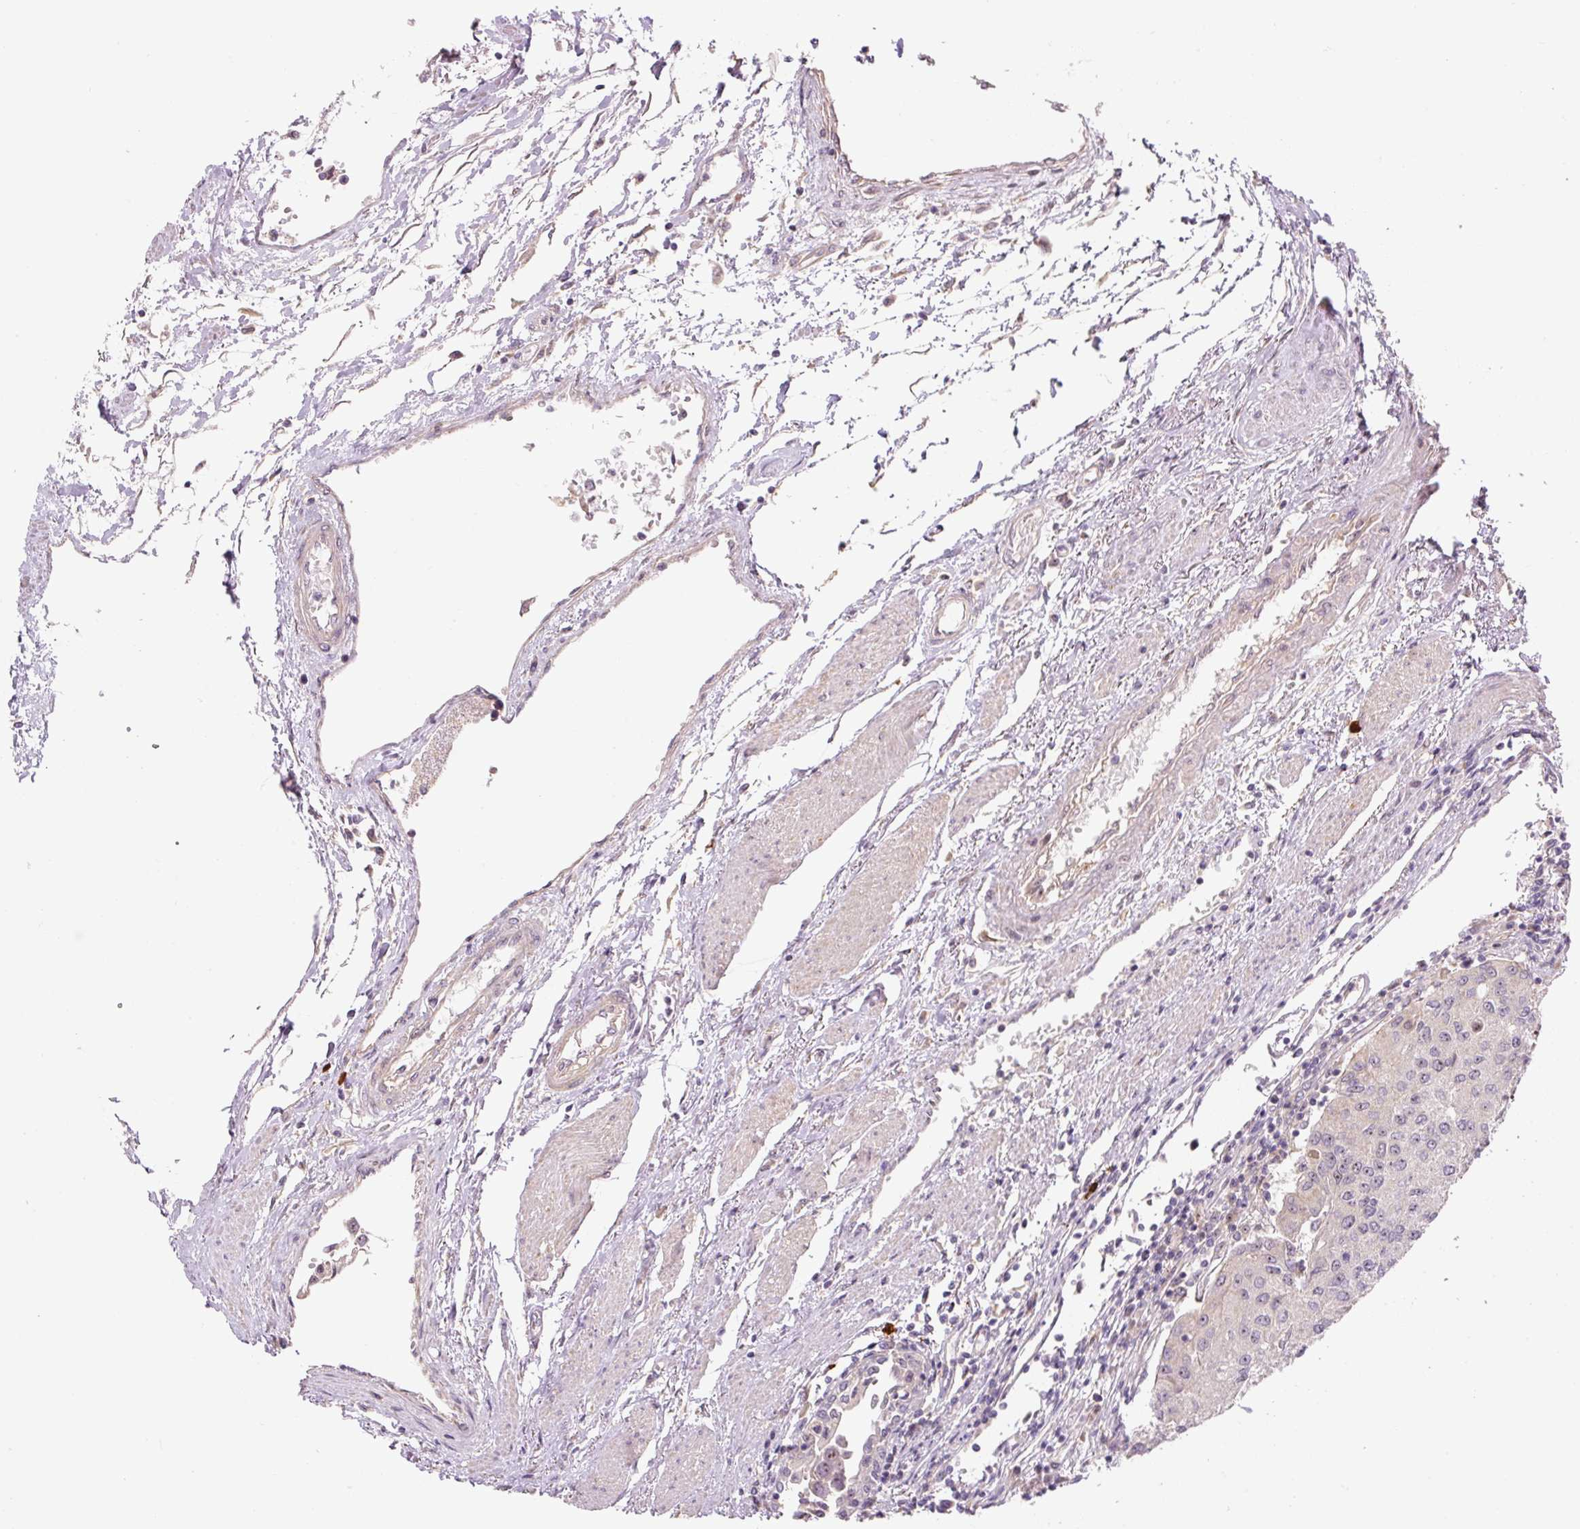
{"staining": {"intensity": "negative", "quantity": "none", "location": "none"}, "tissue": "urothelial cancer", "cell_type": "Tumor cells", "image_type": "cancer", "snomed": [{"axis": "morphology", "description": "Urothelial carcinoma, High grade"}, {"axis": "topography", "description": "Urinary bladder"}], "caption": "An image of human urothelial carcinoma (high-grade) is negative for staining in tumor cells.", "gene": "TMEM151B", "patient": {"sex": "female", "age": 85}}